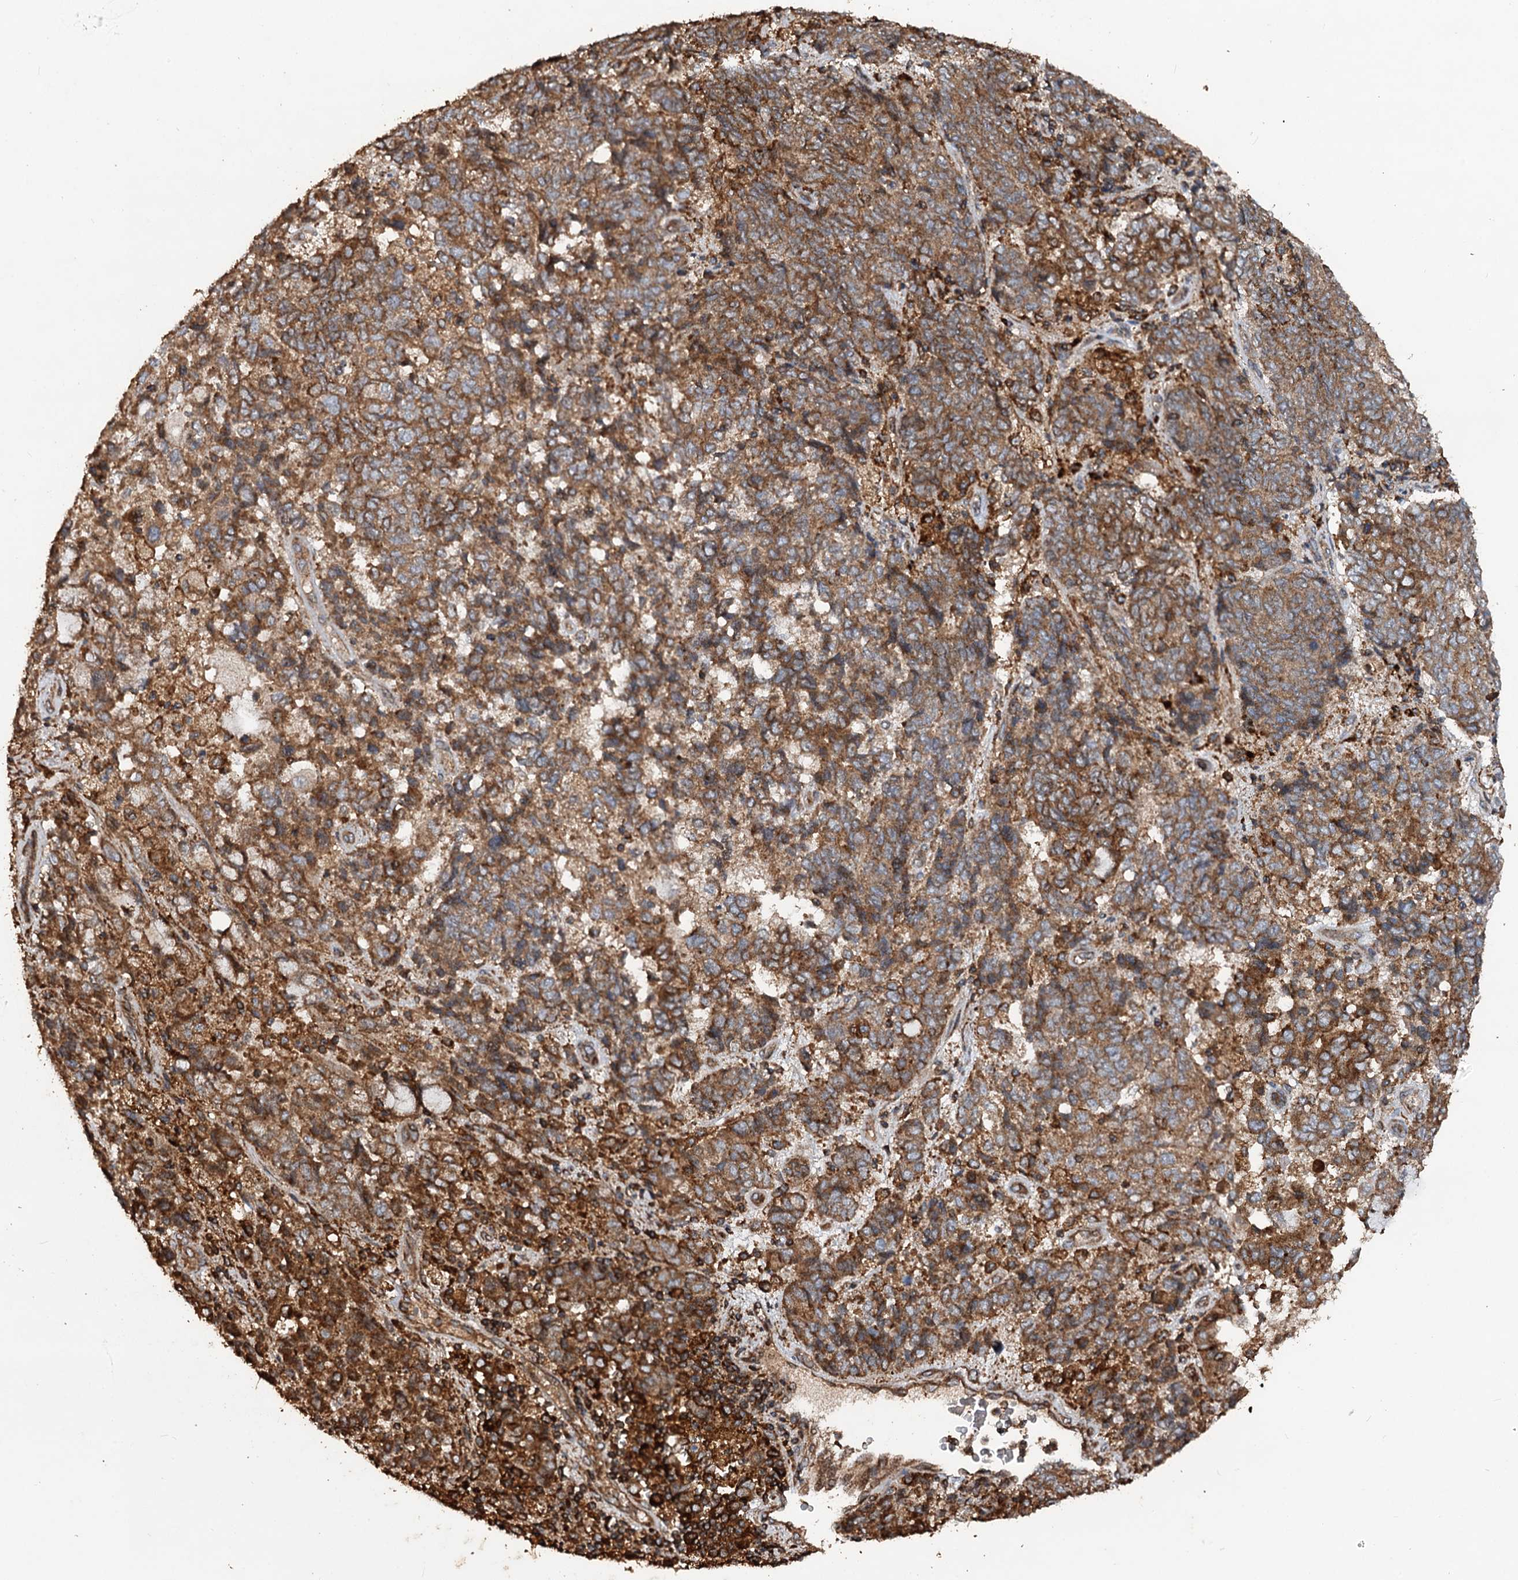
{"staining": {"intensity": "moderate", "quantity": ">75%", "location": "cytoplasmic/membranous"}, "tissue": "endometrial cancer", "cell_type": "Tumor cells", "image_type": "cancer", "snomed": [{"axis": "morphology", "description": "Adenocarcinoma, NOS"}, {"axis": "topography", "description": "Endometrium"}], "caption": "A brown stain labels moderate cytoplasmic/membranous staining of a protein in human endometrial adenocarcinoma tumor cells. The staining was performed using DAB, with brown indicating positive protein expression. Nuclei are stained blue with hematoxylin.", "gene": "NOTCH2NLA", "patient": {"sex": "female", "age": 80}}